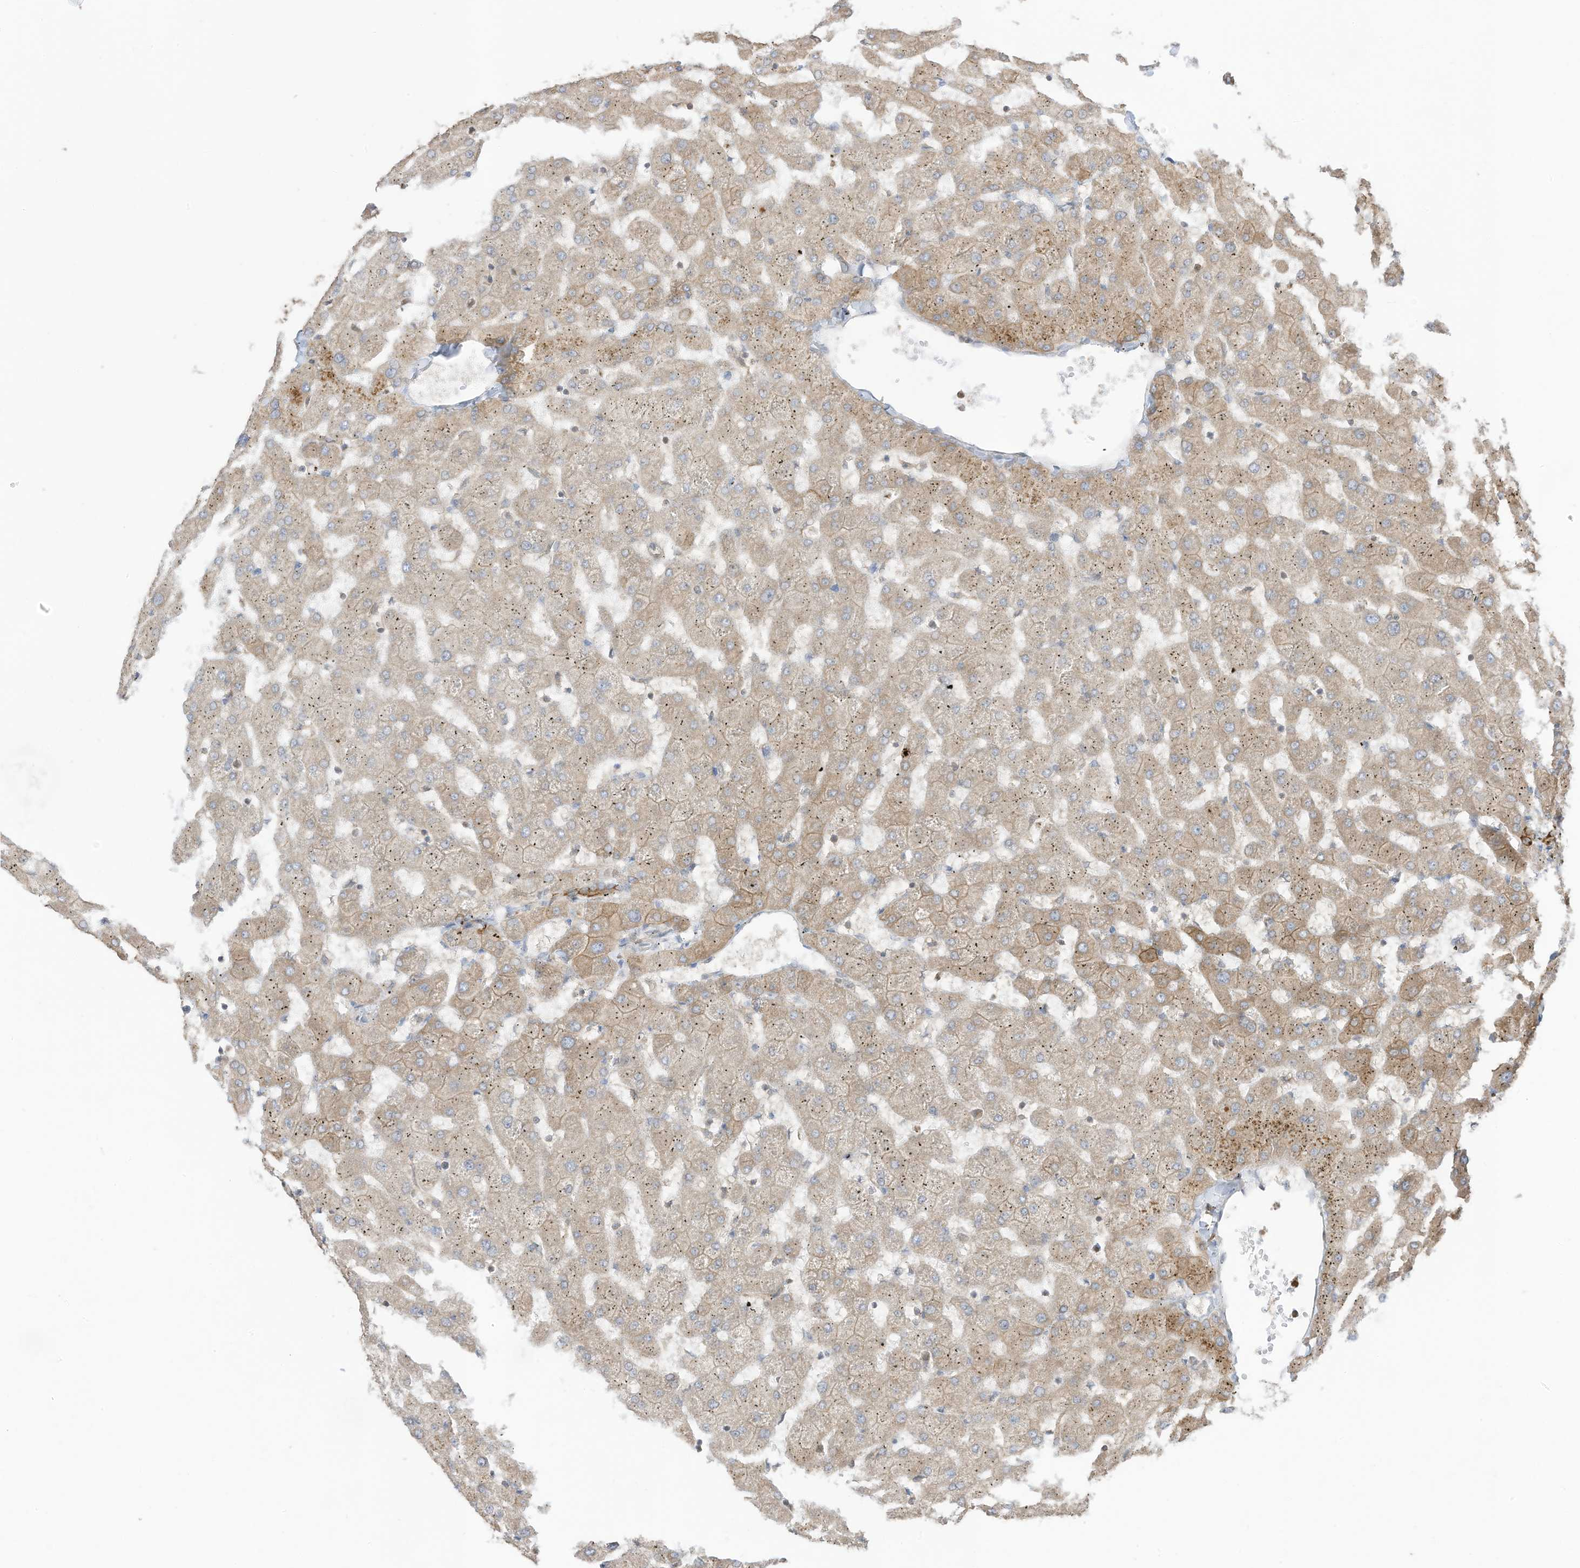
{"staining": {"intensity": "moderate", "quantity": ">75%", "location": "cytoplasmic/membranous"}, "tissue": "liver", "cell_type": "Hepatocytes", "image_type": "normal", "snomed": [{"axis": "morphology", "description": "Normal tissue, NOS"}, {"axis": "topography", "description": "Liver"}], "caption": "Immunohistochemical staining of normal human liver exhibits medium levels of moderate cytoplasmic/membranous expression in about >75% of hepatocytes.", "gene": "CGAS", "patient": {"sex": "female", "age": 63}}